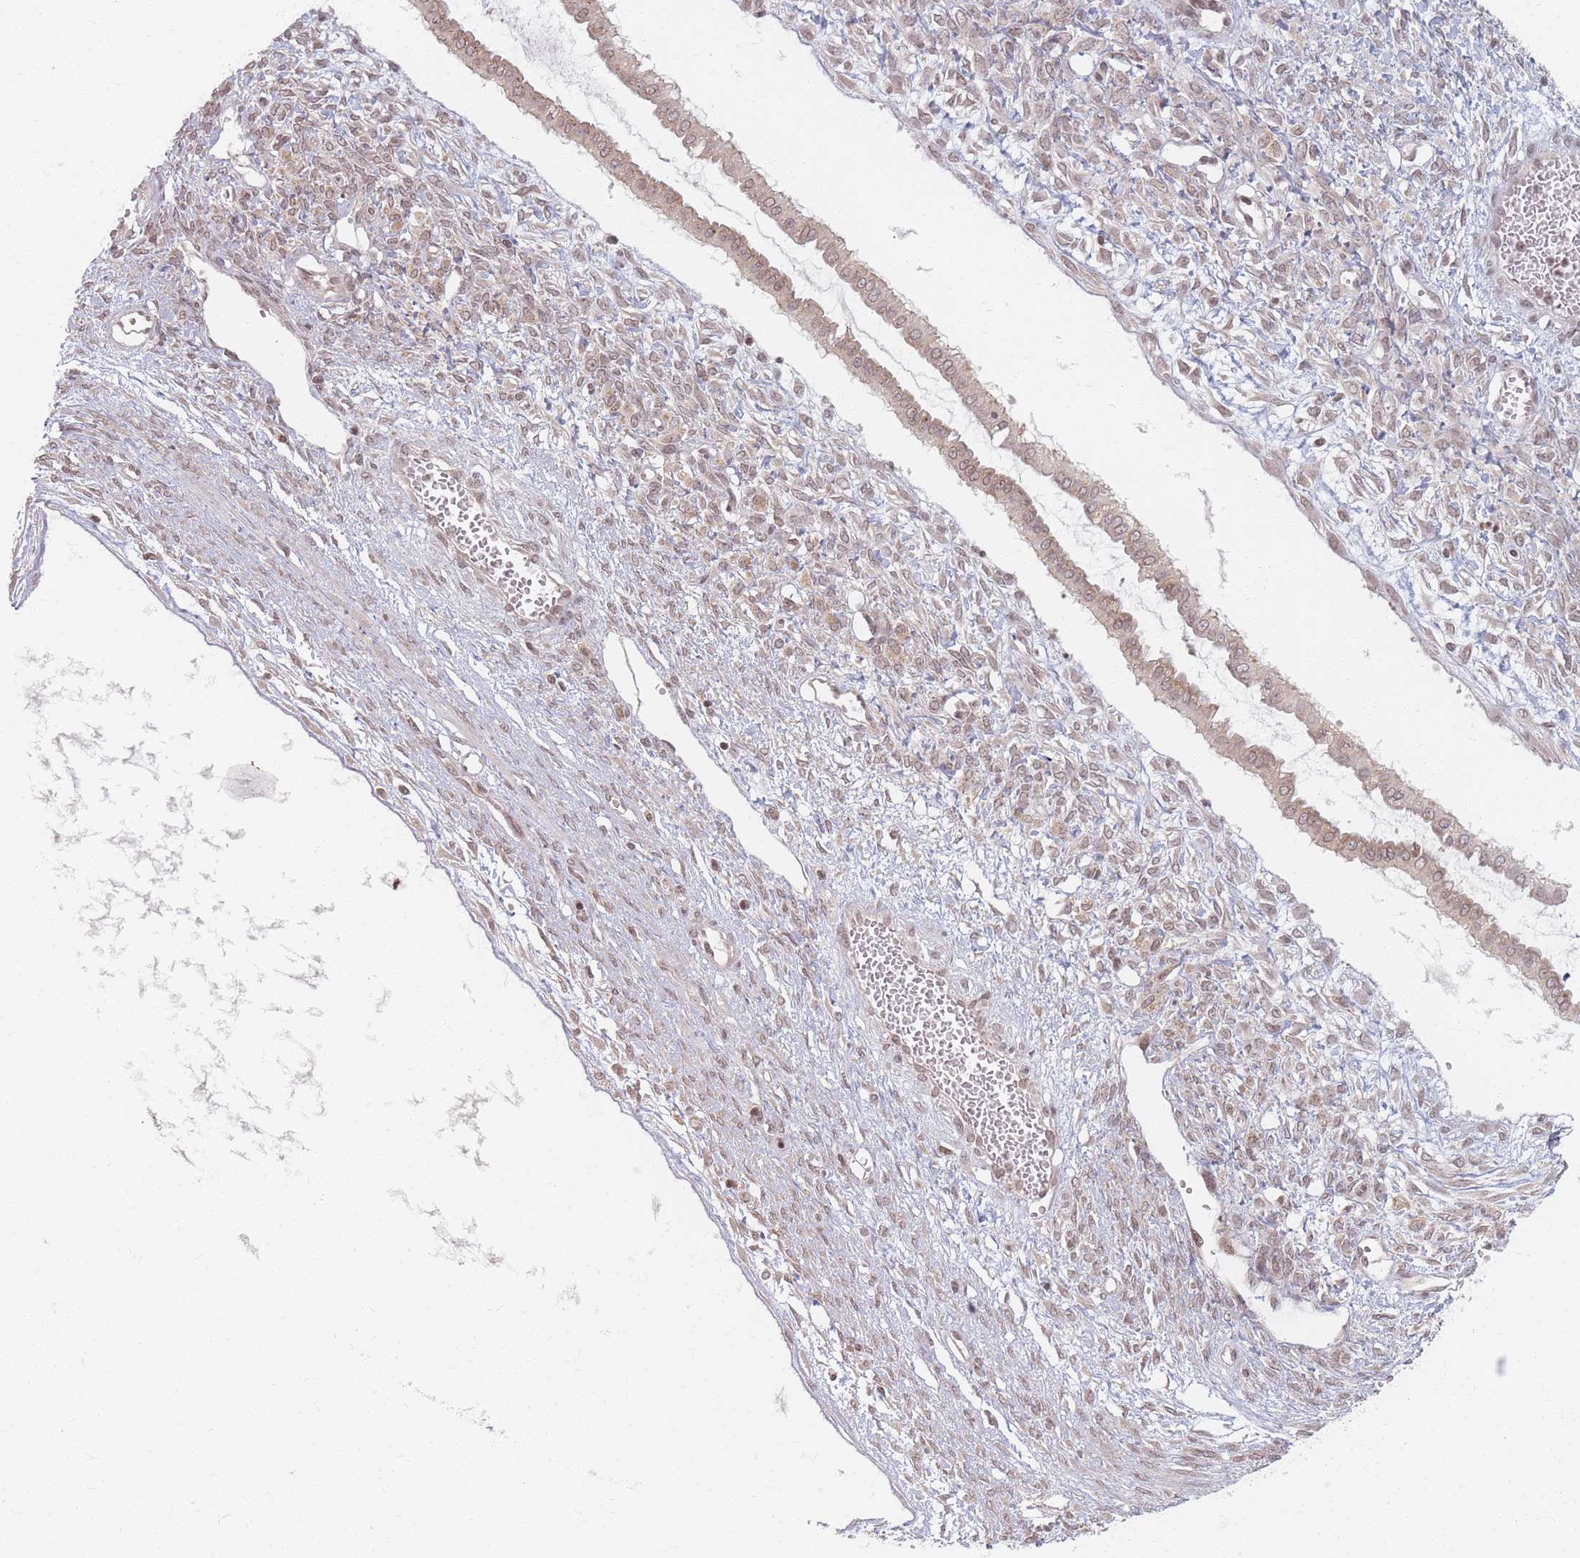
{"staining": {"intensity": "weak", "quantity": ">75%", "location": "cytoplasmic/membranous,nuclear"}, "tissue": "ovarian cancer", "cell_type": "Tumor cells", "image_type": "cancer", "snomed": [{"axis": "morphology", "description": "Cystadenocarcinoma, mucinous, NOS"}, {"axis": "topography", "description": "Ovary"}], "caption": "Protein expression analysis of human ovarian mucinous cystadenocarcinoma reveals weak cytoplasmic/membranous and nuclear positivity in about >75% of tumor cells. (IHC, brightfield microscopy, high magnification).", "gene": "SPATA45", "patient": {"sex": "female", "age": 73}}